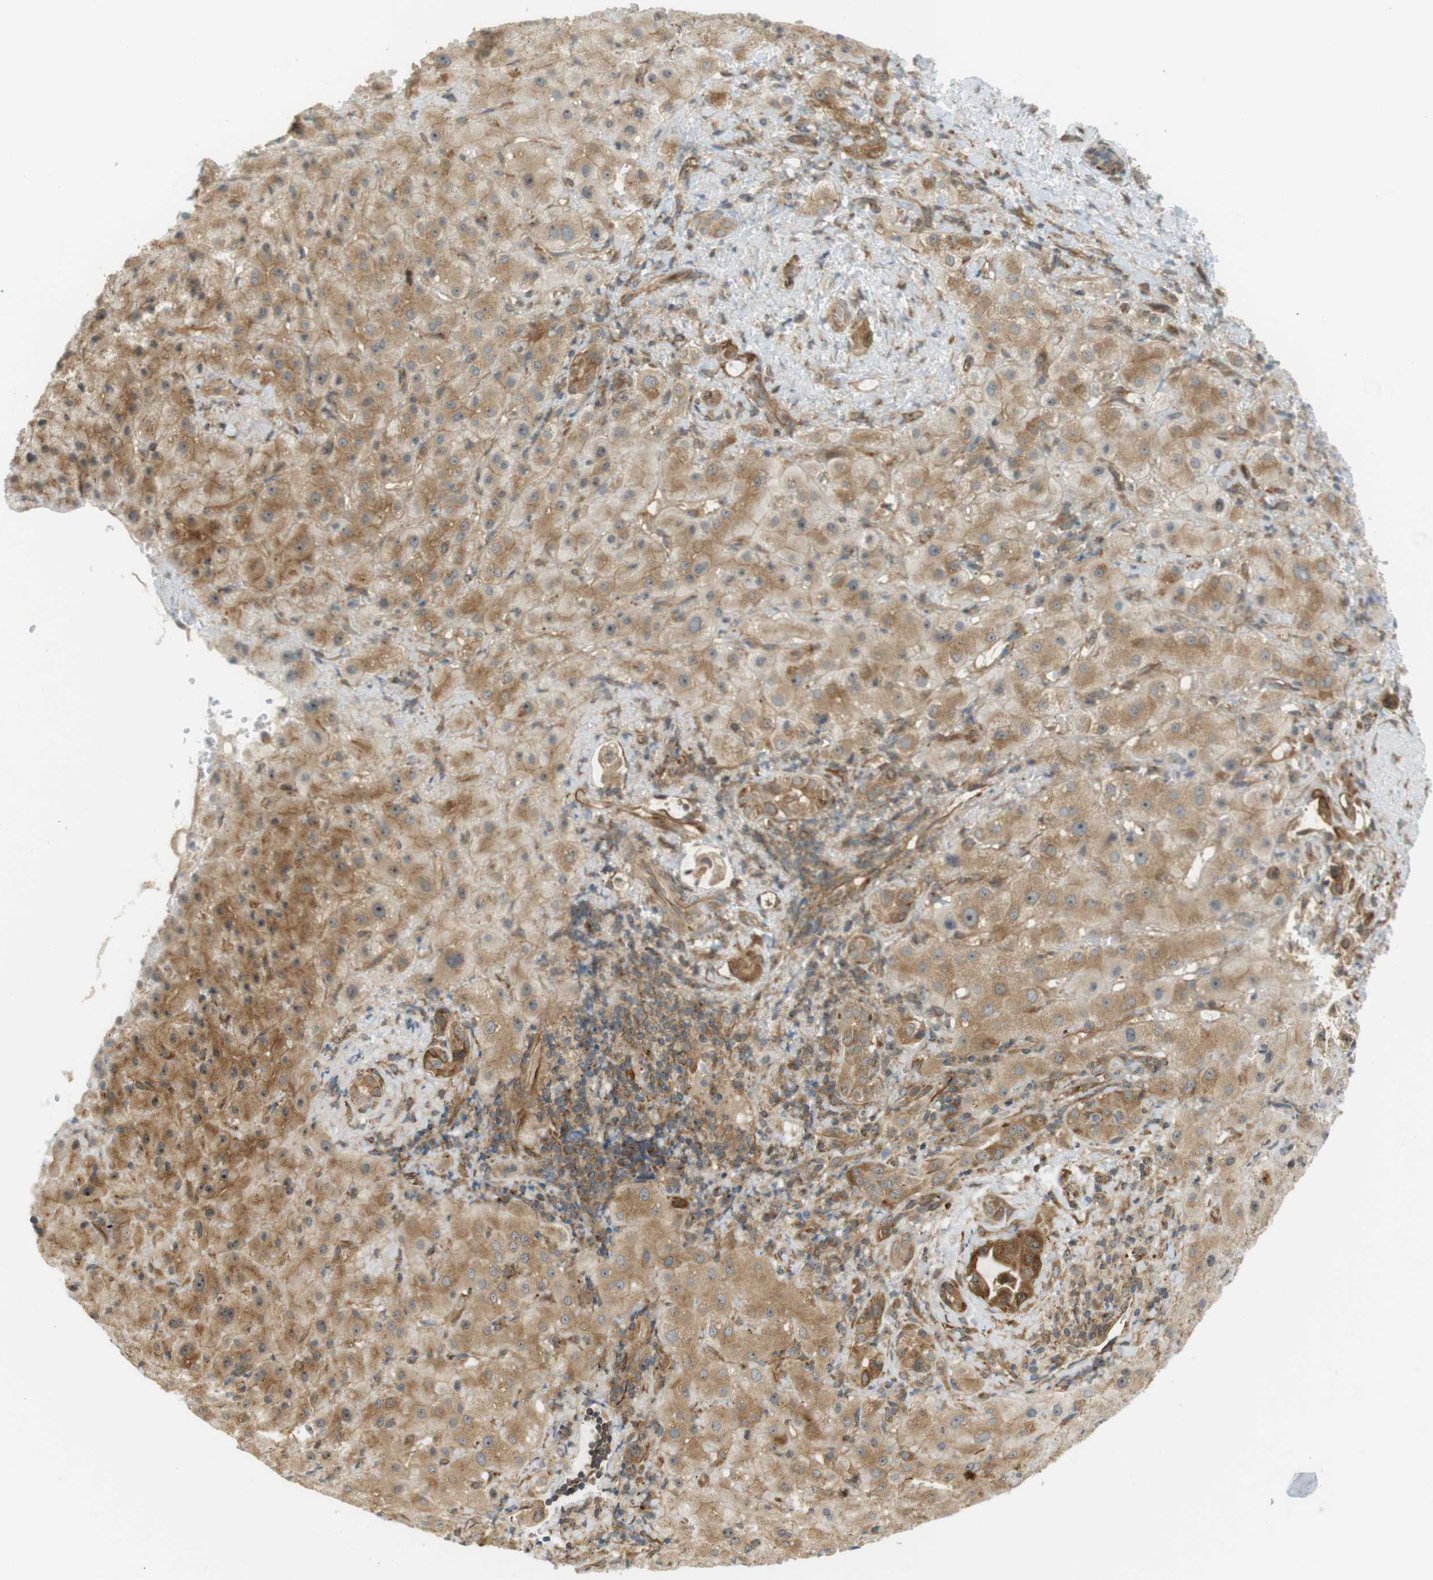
{"staining": {"intensity": "moderate", "quantity": ">75%", "location": "cytoplasmic/membranous,nuclear"}, "tissue": "liver cancer", "cell_type": "Tumor cells", "image_type": "cancer", "snomed": [{"axis": "morphology", "description": "Cholangiocarcinoma"}, {"axis": "topography", "description": "Liver"}], "caption": "The immunohistochemical stain labels moderate cytoplasmic/membranous and nuclear positivity in tumor cells of liver cholangiocarcinoma tissue.", "gene": "PA2G4", "patient": {"sex": "female", "age": 65}}